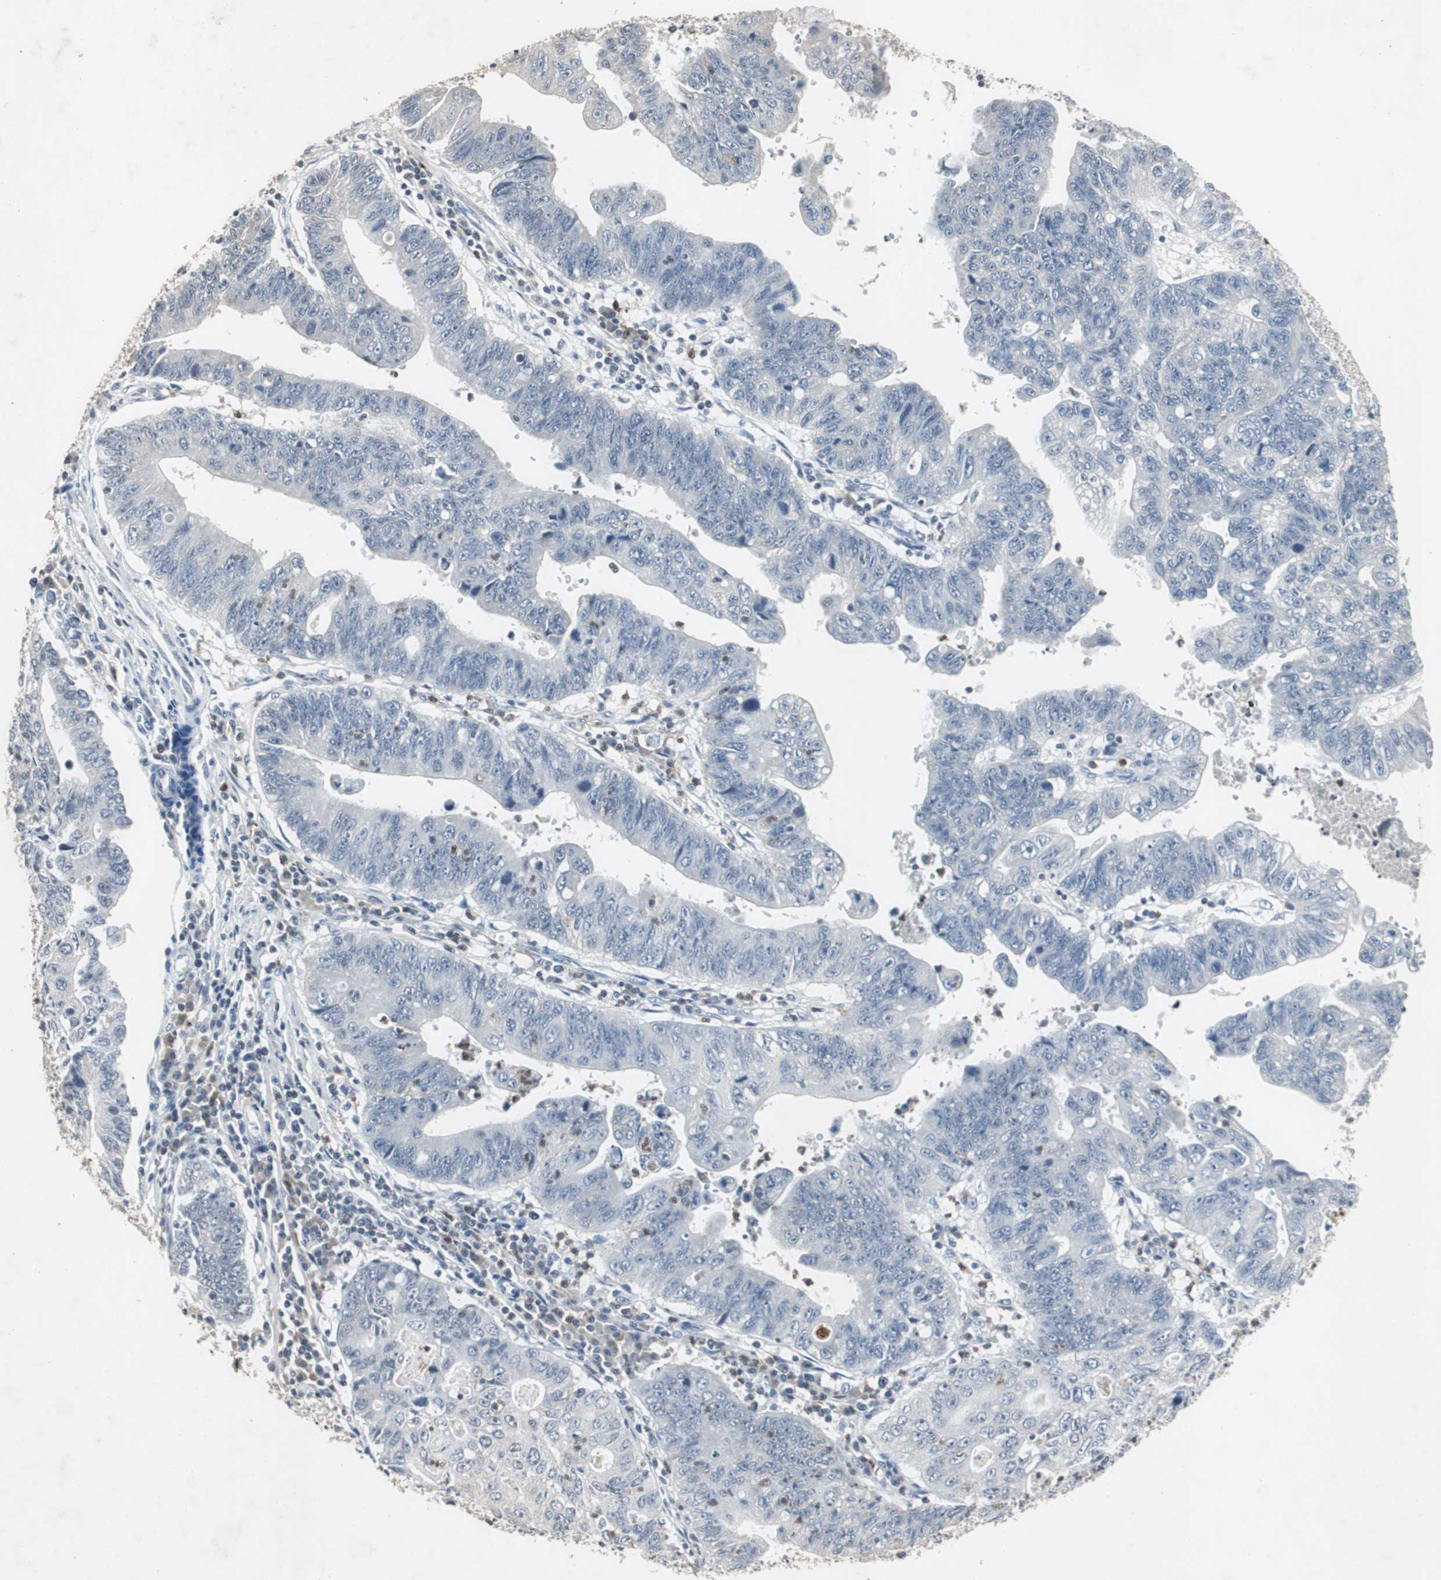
{"staining": {"intensity": "negative", "quantity": "none", "location": "none"}, "tissue": "stomach cancer", "cell_type": "Tumor cells", "image_type": "cancer", "snomed": [{"axis": "morphology", "description": "Adenocarcinoma, NOS"}, {"axis": "topography", "description": "Stomach"}], "caption": "This is an IHC histopathology image of human stomach cancer (adenocarcinoma). There is no positivity in tumor cells.", "gene": "ADNP2", "patient": {"sex": "male", "age": 59}}